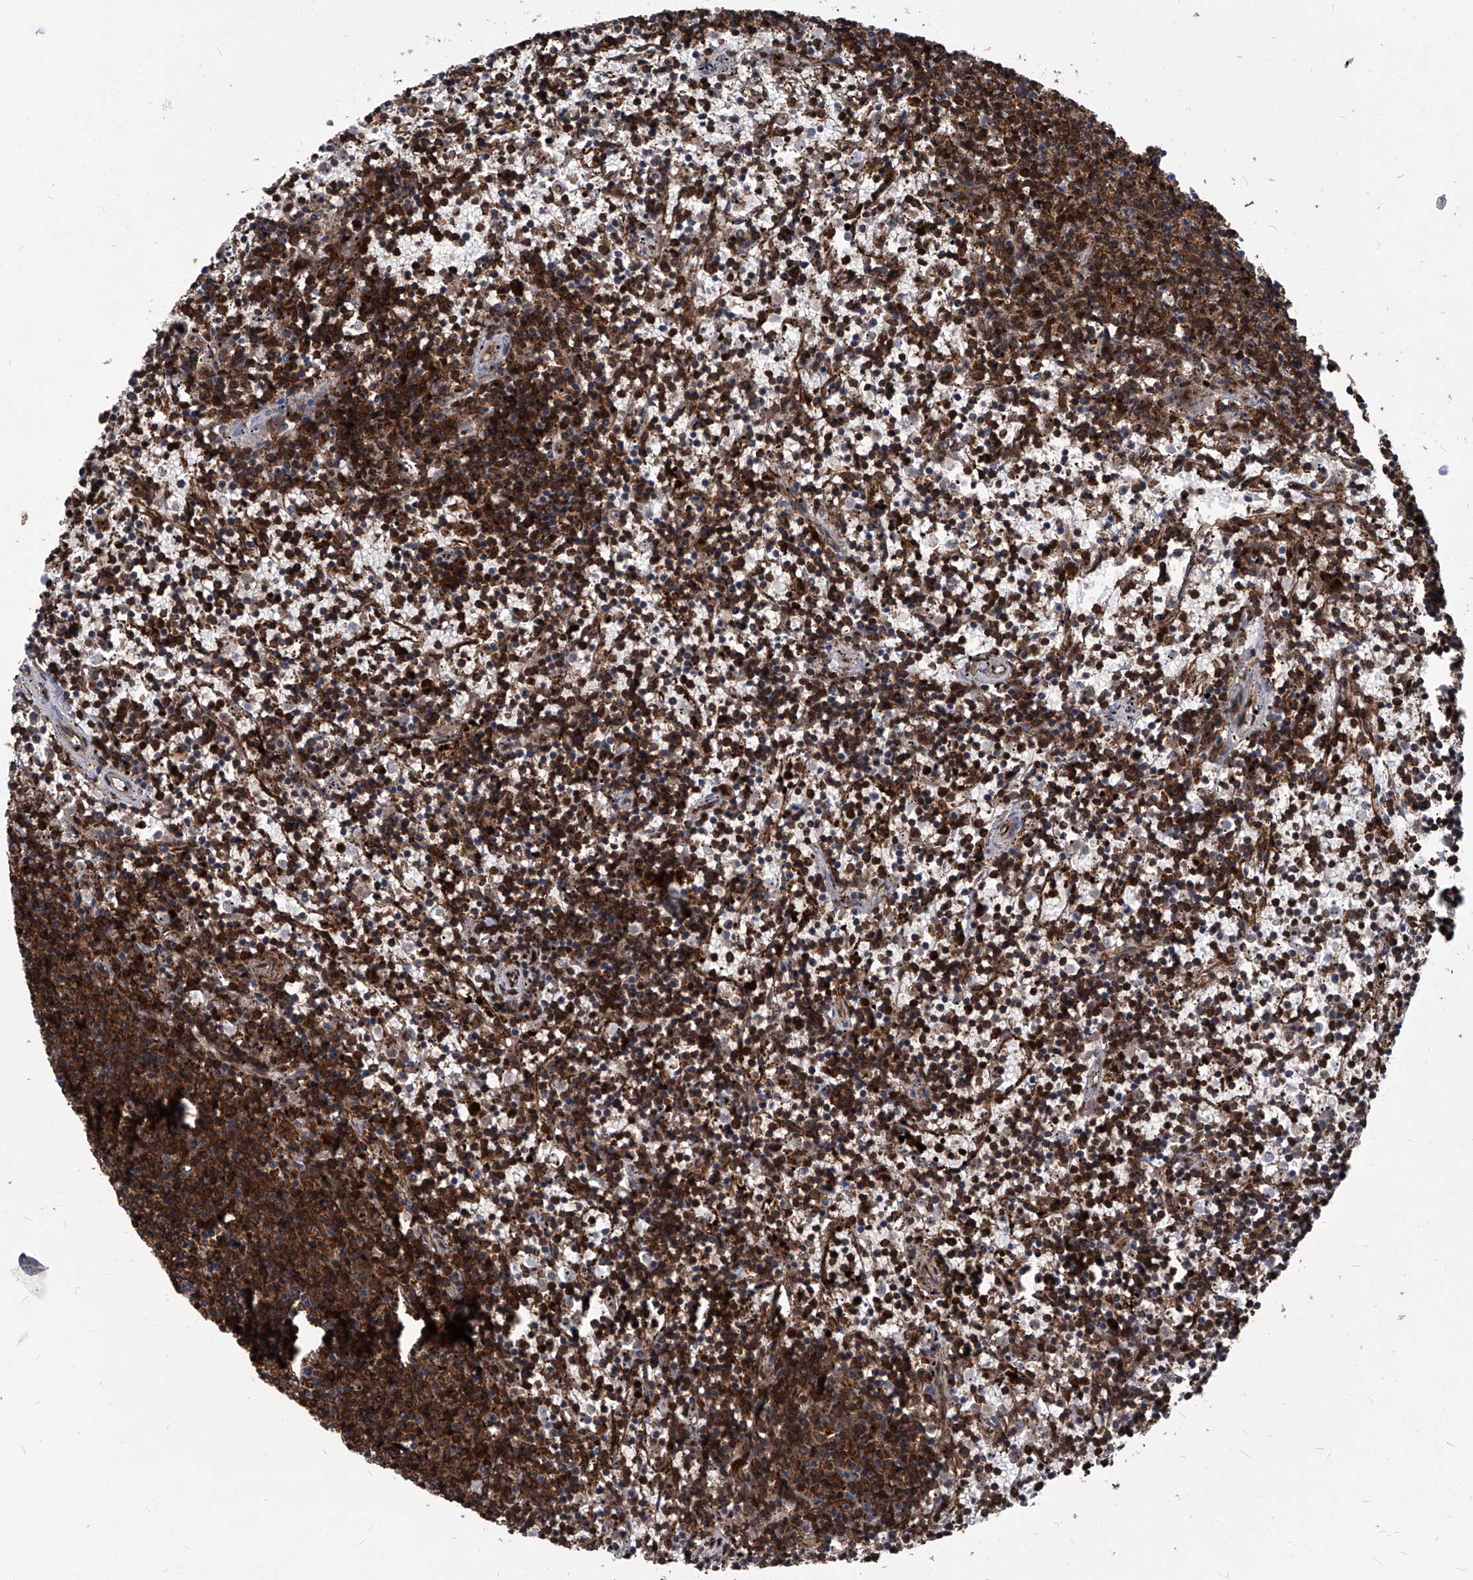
{"staining": {"intensity": "strong", "quantity": ">75%", "location": "cytoplasmic/membranous,nuclear"}, "tissue": "lymphoma", "cell_type": "Tumor cells", "image_type": "cancer", "snomed": [{"axis": "morphology", "description": "Malignant lymphoma, non-Hodgkin's type, Low grade"}, {"axis": "topography", "description": "Spleen"}], "caption": "Lymphoma stained for a protein shows strong cytoplasmic/membranous and nuclear positivity in tumor cells.", "gene": "PSMB1", "patient": {"sex": "female", "age": 50}}